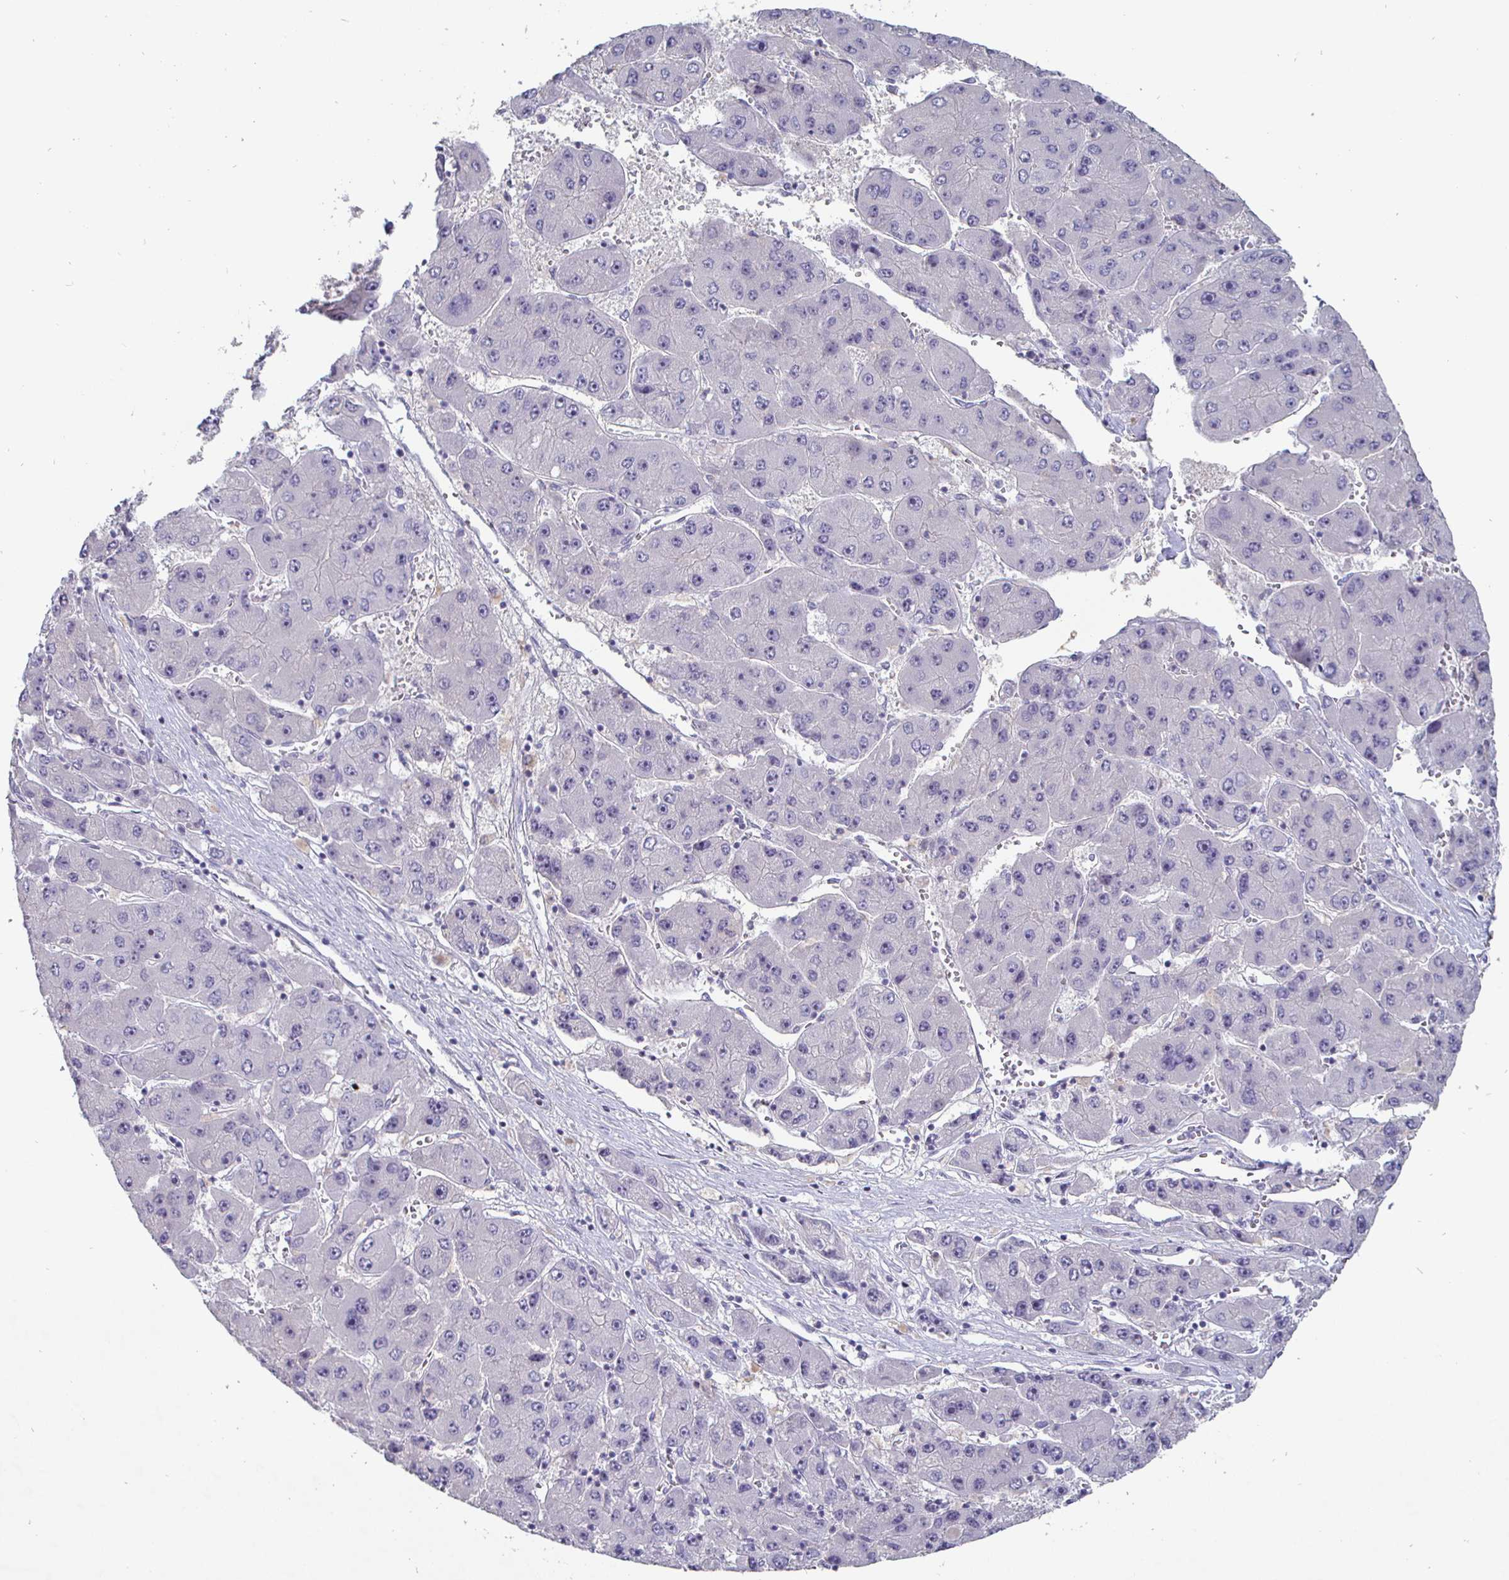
{"staining": {"intensity": "negative", "quantity": "none", "location": "none"}, "tissue": "liver cancer", "cell_type": "Tumor cells", "image_type": "cancer", "snomed": [{"axis": "morphology", "description": "Carcinoma, Hepatocellular, NOS"}, {"axis": "topography", "description": "Liver"}], "caption": "Liver cancer (hepatocellular carcinoma) stained for a protein using IHC demonstrates no expression tumor cells.", "gene": "ENPP1", "patient": {"sex": "female", "age": 61}}